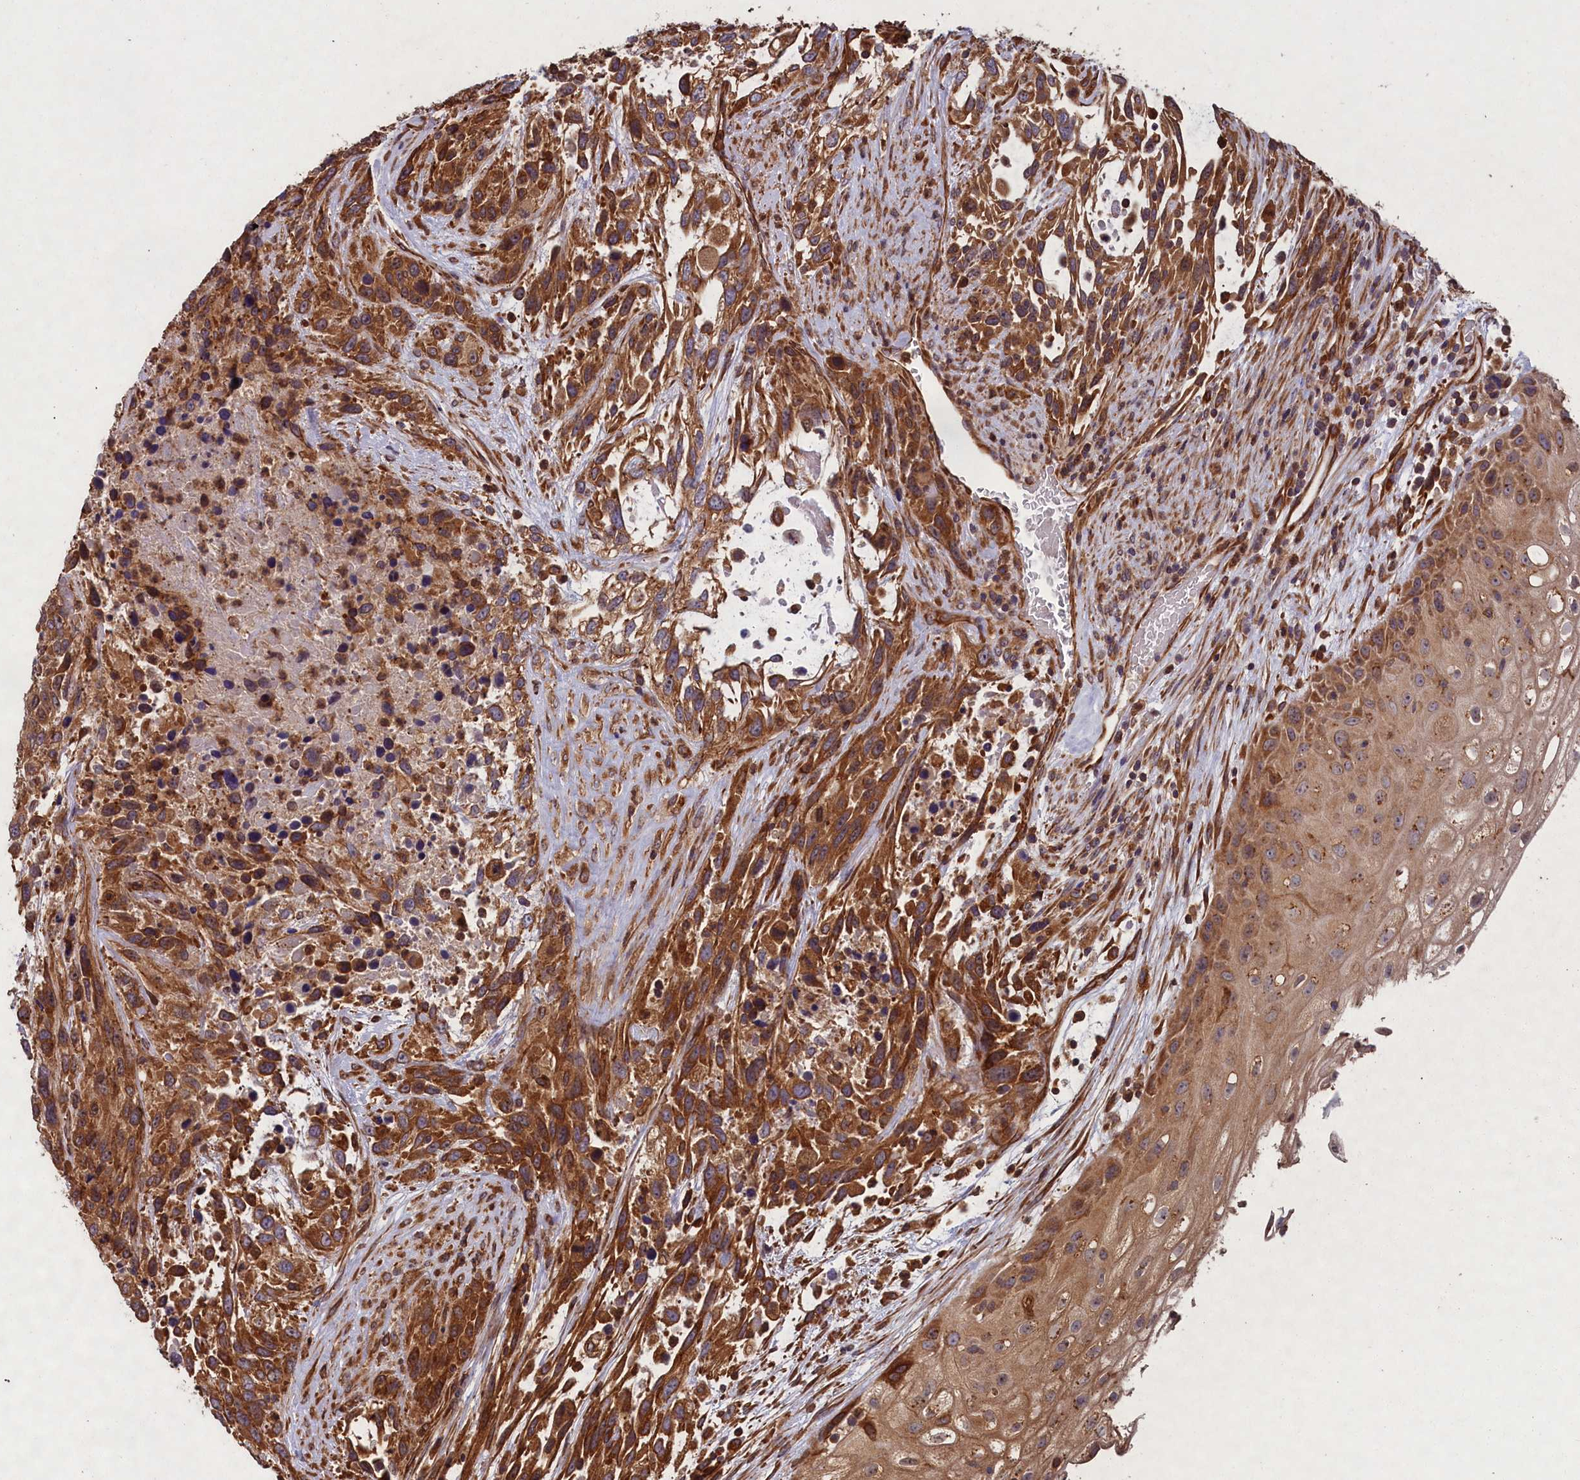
{"staining": {"intensity": "strong", "quantity": ">75%", "location": "cytoplasmic/membranous"}, "tissue": "urothelial cancer", "cell_type": "Tumor cells", "image_type": "cancer", "snomed": [{"axis": "morphology", "description": "Urothelial carcinoma, High grade"}, {"axis": "topography", "description": "Urinary bladder"}], "caption": "A brown stain labels strong cytoplasmic/membranous staining of a protein in human high-grade urothelial carcinoma tumor cells.", "gene": "CCDC124", "patient": {"sex": "female", "age": 70}}